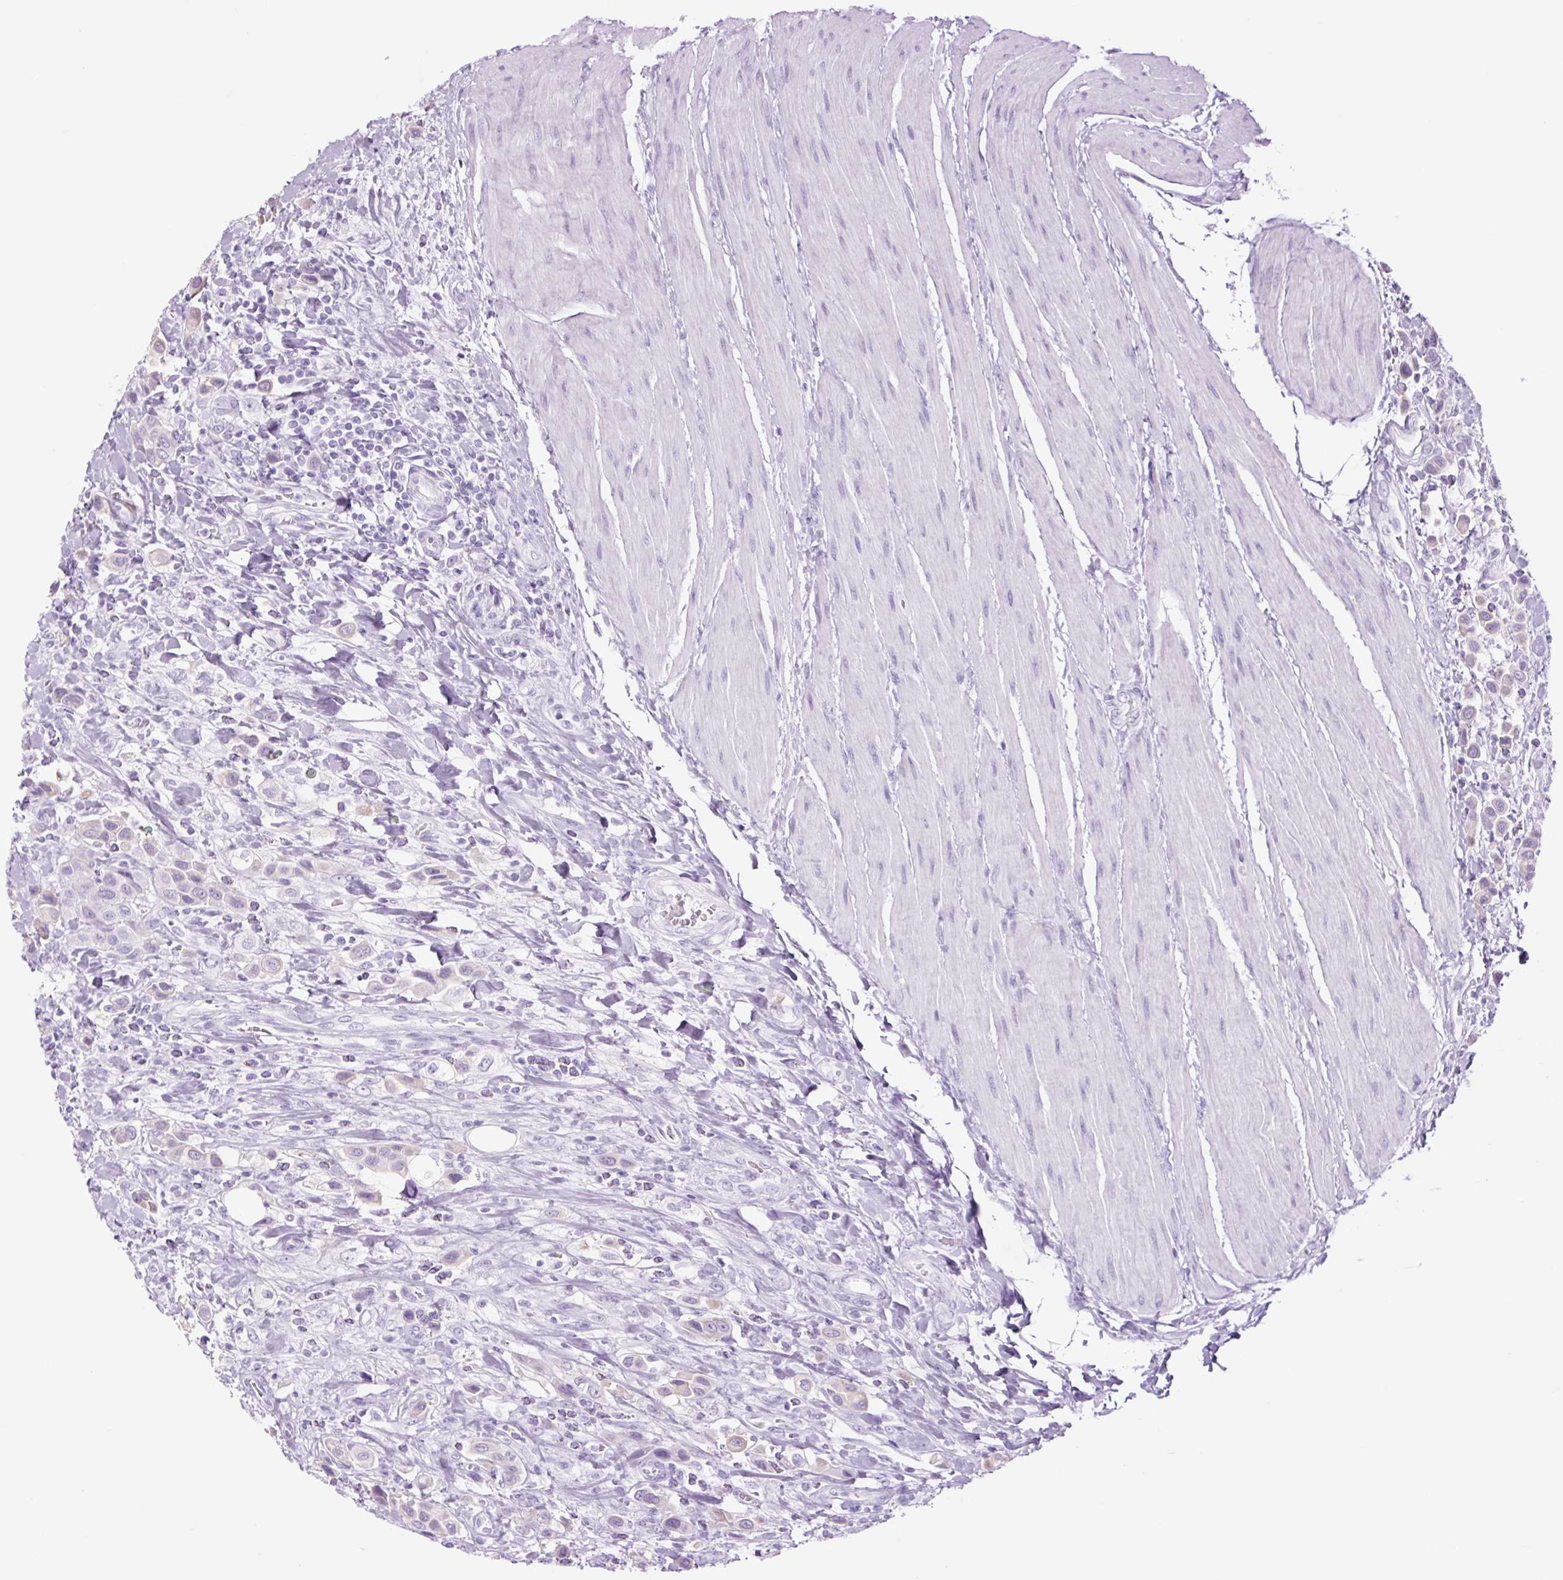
{"staining": {"intensity": "negative", "quantity": "none", "location": "none"}, "tissue": "urothelial cancer", "cell_type": "Tumor cells", "image_type": "cancer", "snomed": [{"axis": "morphology", "description": "Urothelial carcinoma, High grade"}, {"axis": "topography", "description": "Urinary bladder"}], "caption": "Protein analysis of high-grade urothelial carcinoma demonstrates no significant expression in tumor cells. (DAB immunohistochemistry (IHC) with hematoxylin counter stain).", "gene": "TFF2", "patient": {"sex": "male", "age": 50}}